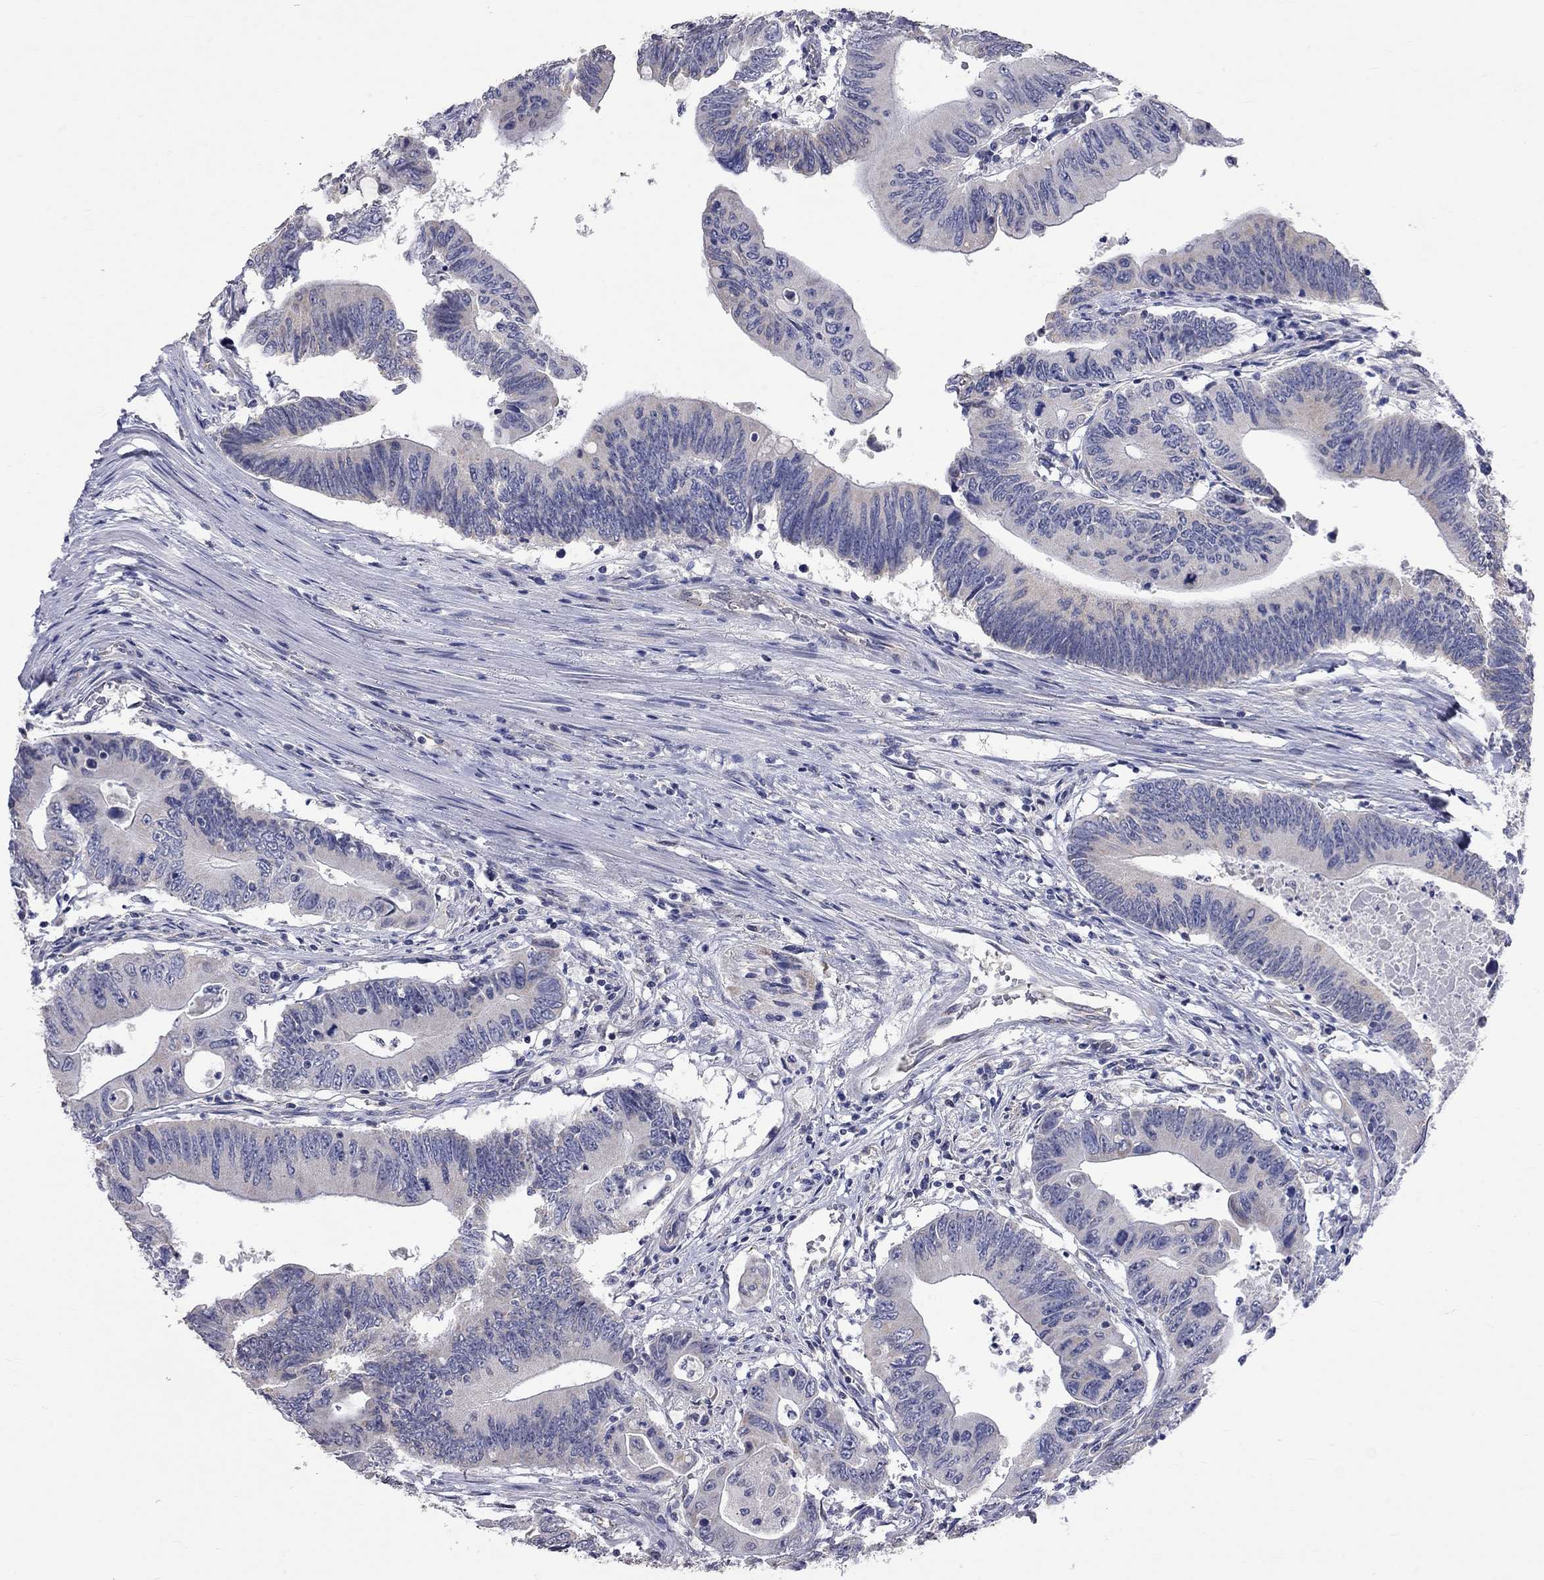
{"staining": {"intensity": "negative", "quantity": "none", "location": "none"}, "tissue": "colorectal cancer", "cell_type": "Tumor cells", "image_type": "cancer", "snomed": [{"axis": "morphology", "description": "Adenocarcinoma, NOS"}, {"axis": "topography", "description": "Colon"}], "caption": "Tumor cells are negative for protein expression in human colorectal adenocarcinoma.", "gene": "OPRK1", "patient": {"sex": "female", "age": 90}}